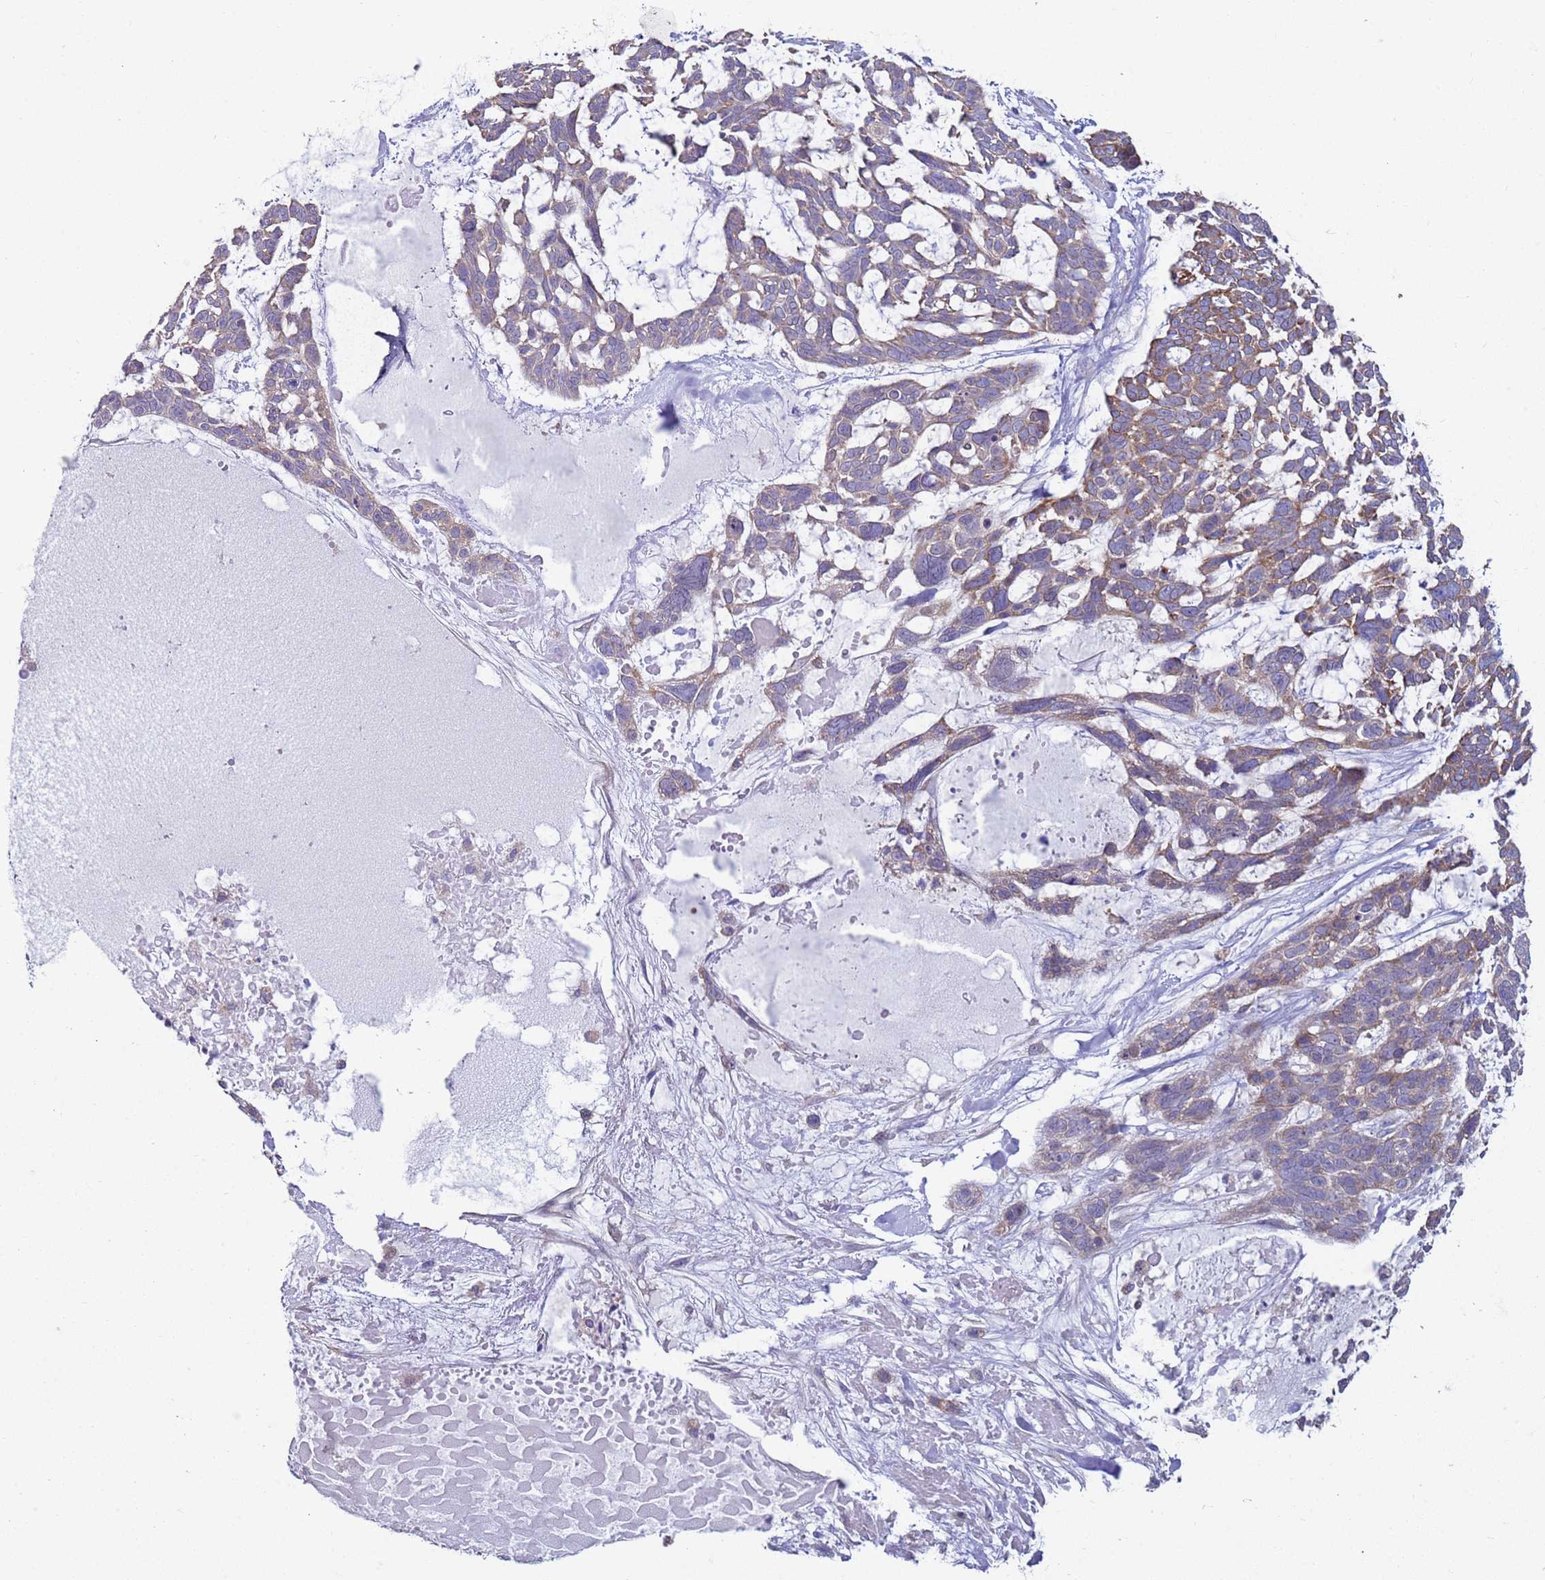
{"staining": {"intensity": "weak", "quantity": "<25%", "location": "cytoplasmic/membranous"}, "tissue": "skin cancer", "cell_type": "Tumor cells", "image_type": "cancer", "snomed": [{"axis": "morphology", "description": "Basal cell carcinoma"}, {"axis": "topography", "description": "Skin"}], "caption": "Skin basal cell carcinoma was stained to show a protein in brown. There is no significant staining in tumor cells.", "gene": "DIP2B", "patient": {"sex": "male", "age": 88}}